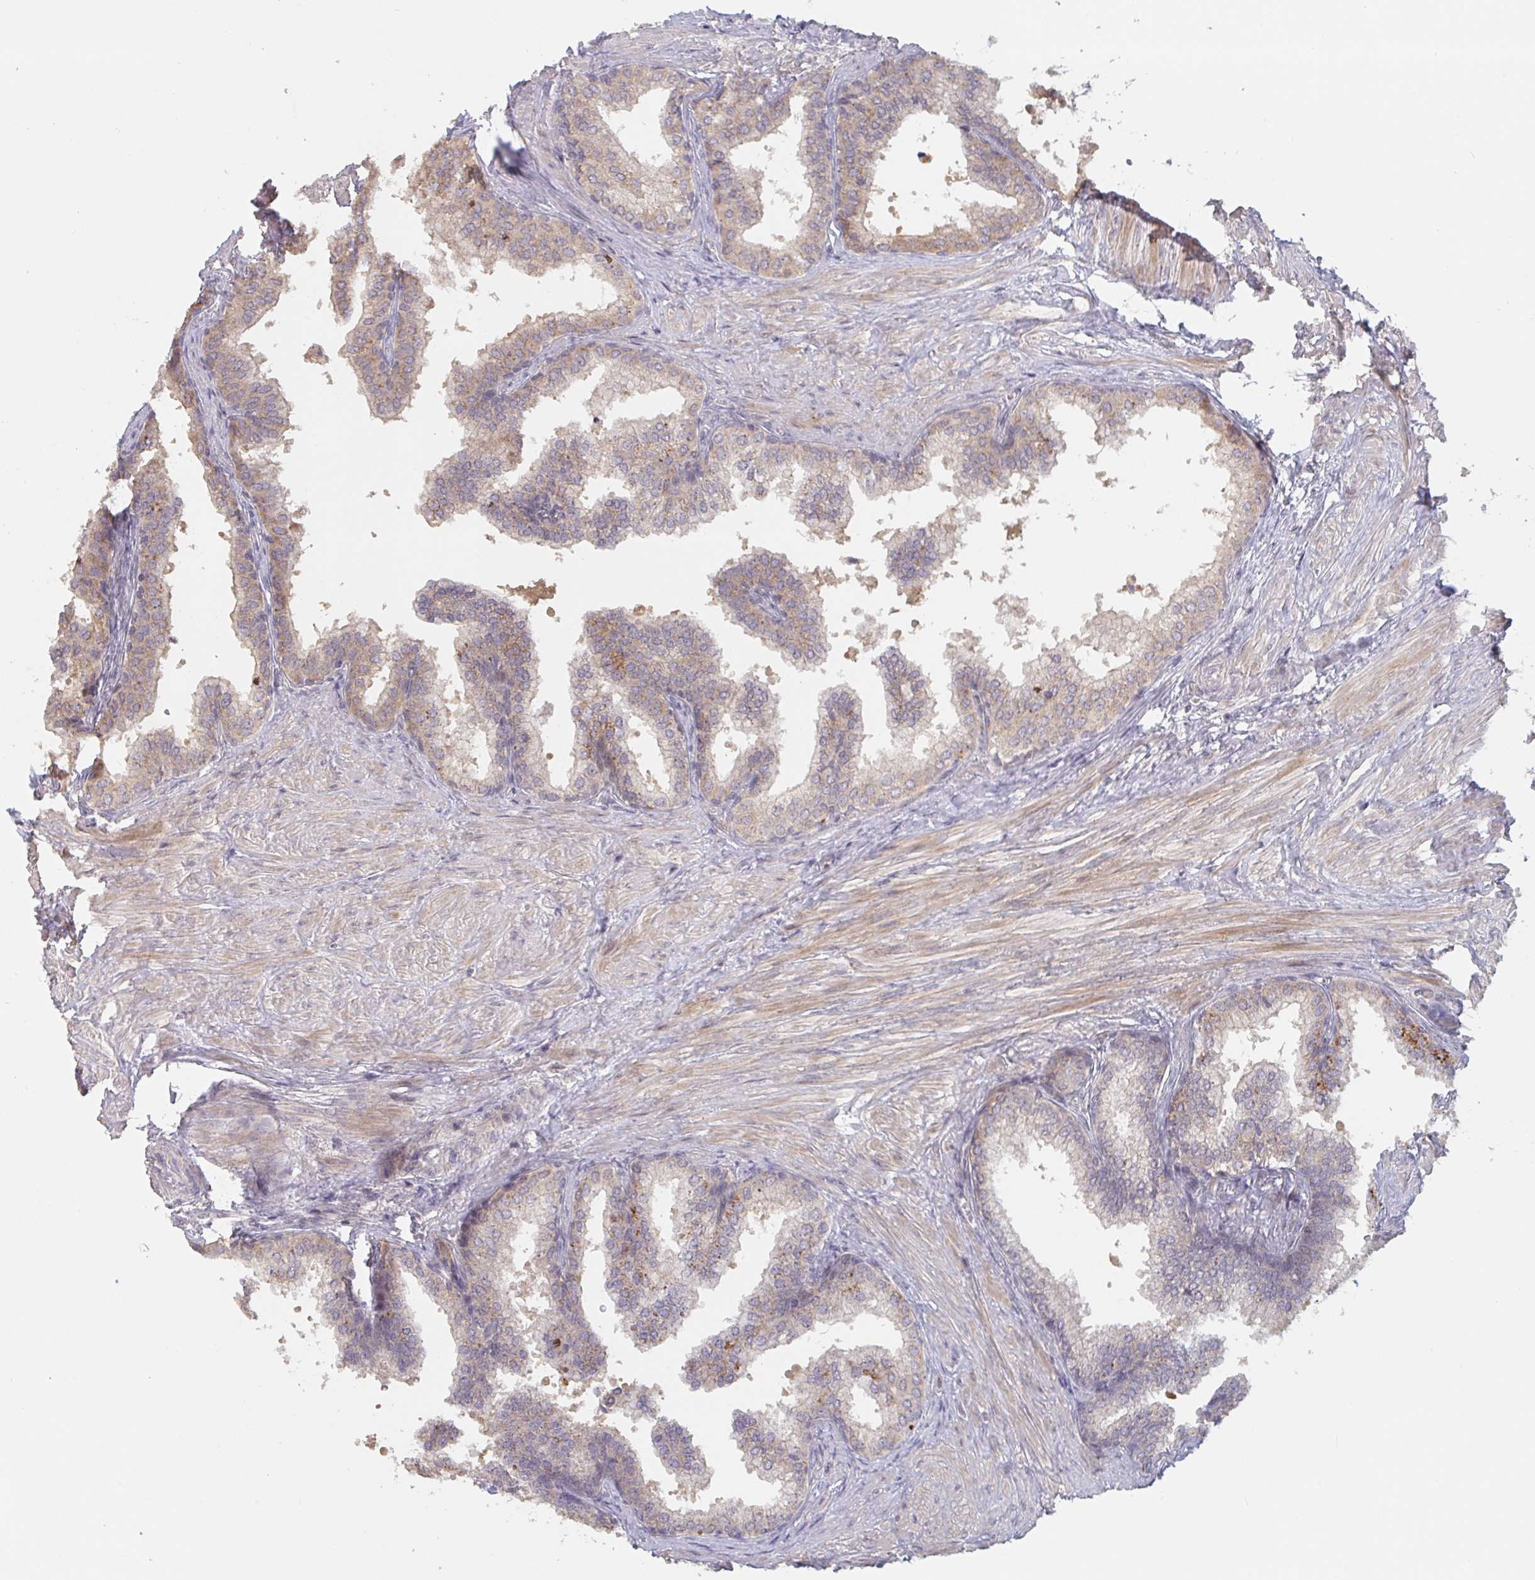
{"staining": {"intensity": "moderate", "quantity": "25%-75%", "location": "cytoplasmic/membranous"}, "tissue": "prostate", "cell_type": "Glandular cells", "image_type": "normal", "snomed": [{"axis": "morphology", "description": "Normal tissue, NOS"}, {"axis": "topography", "description": "Prostate"}, {"axis": "topography", "description": "Peripheral nerve tissue"}], "caption": "Prostate stained with a protein marker reveals moderate staining in glandular cells.", "gene": "DCST1", "patient": {"sex": "male", "age": 55}}